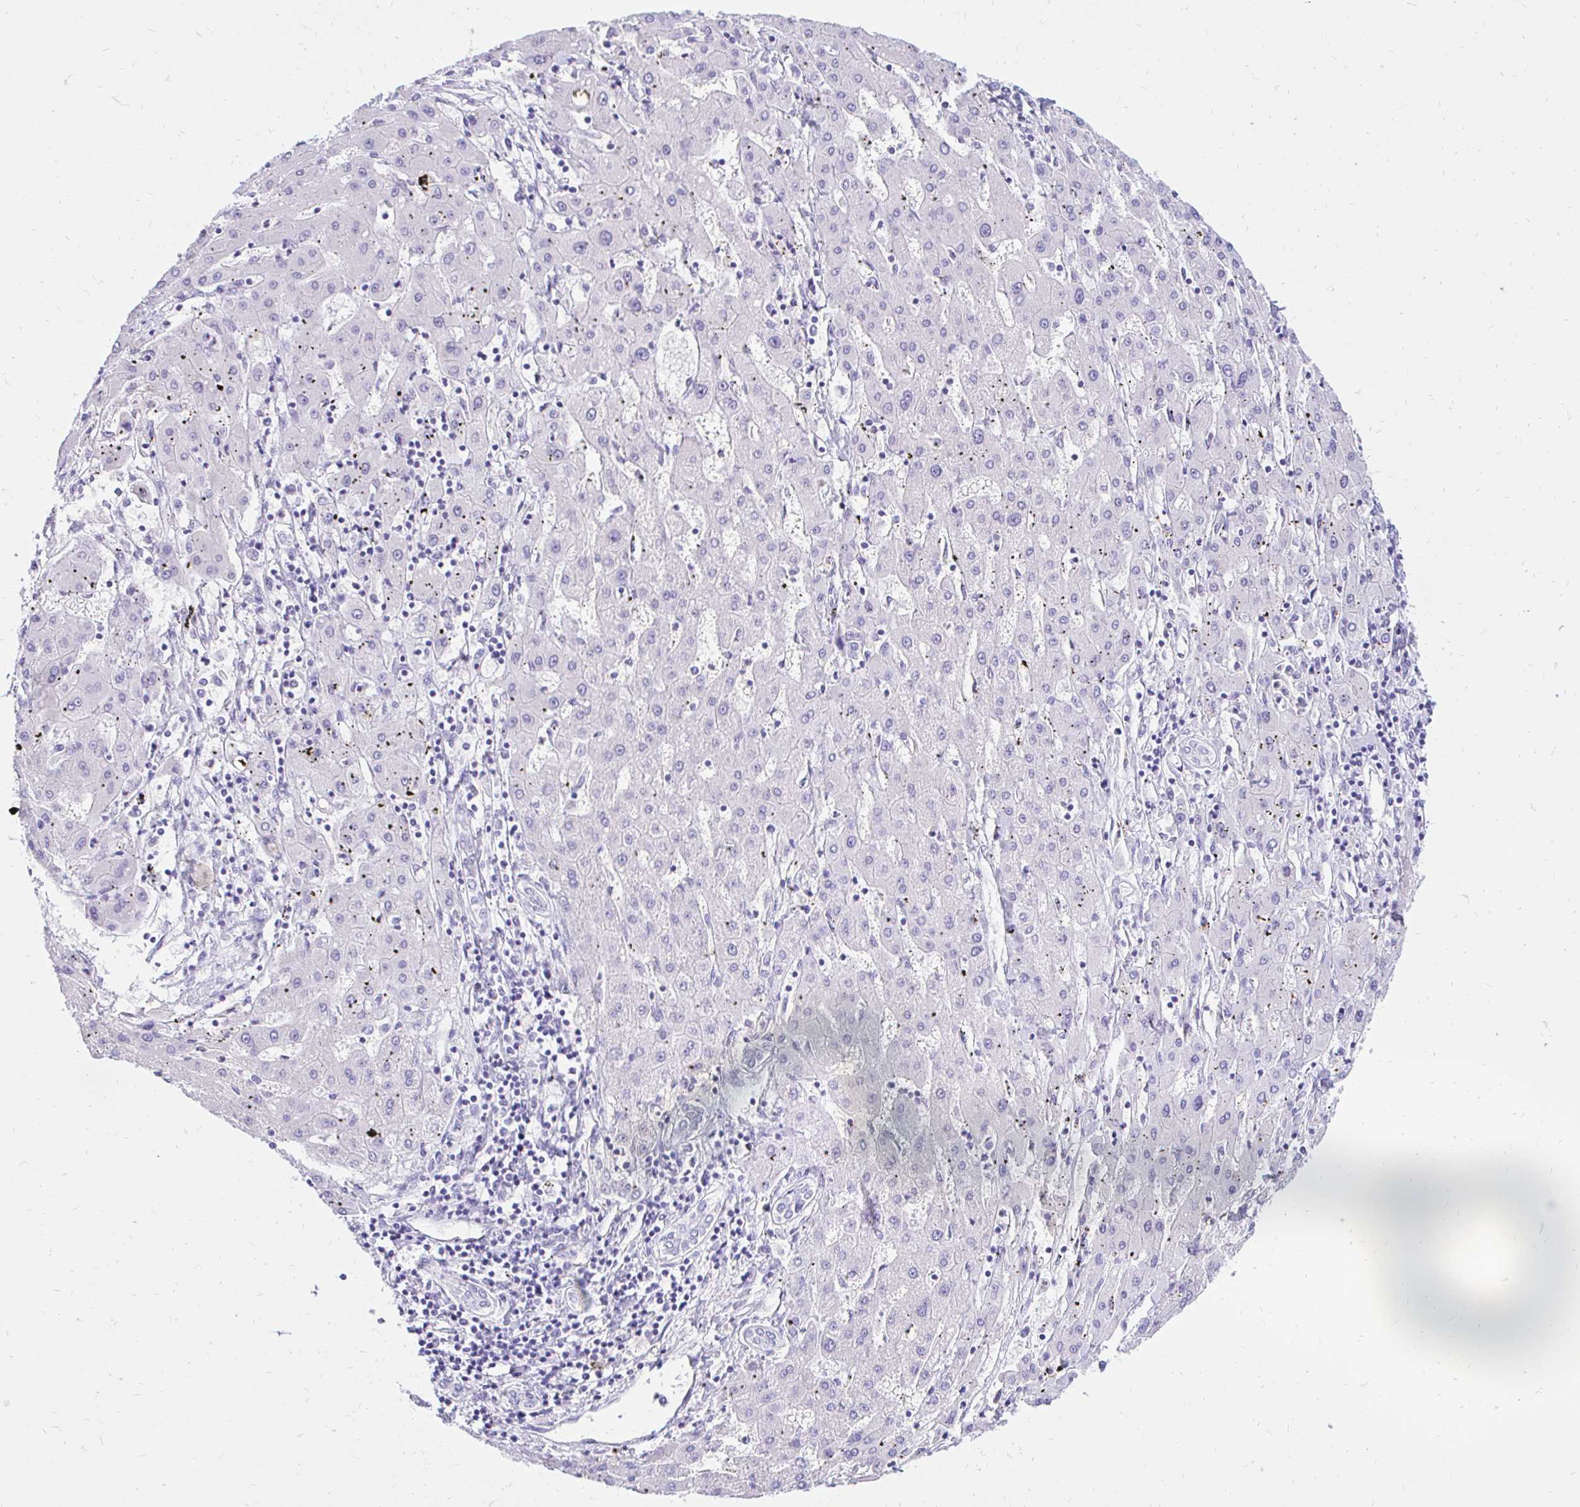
{"staining": {"intensity": "negative", "quantity": "none", "location": "none"}, "tissue": "liver cancer", "cell_type": "Tumor cells", "image_type": "cancer", "snomed": [{"axis": "morphology", "description": "Carcinoma, Hepatocellular, NOS"}, {"axis": "topography", "description": "Liver"}], "caption": "This is a micrograph of immunohistochemistry (IHC) staining of hepatocellular carcinoma (liver), which shows no expression in tumor cells. (Stains: DAB (3,3'-diaminobenzidine) IHC with hematoxylin counter stain, Microscopy: brightfield microscopy at high magnification).", "gene": "FATE1", "patient": {"sex": "male", "age": 72}}